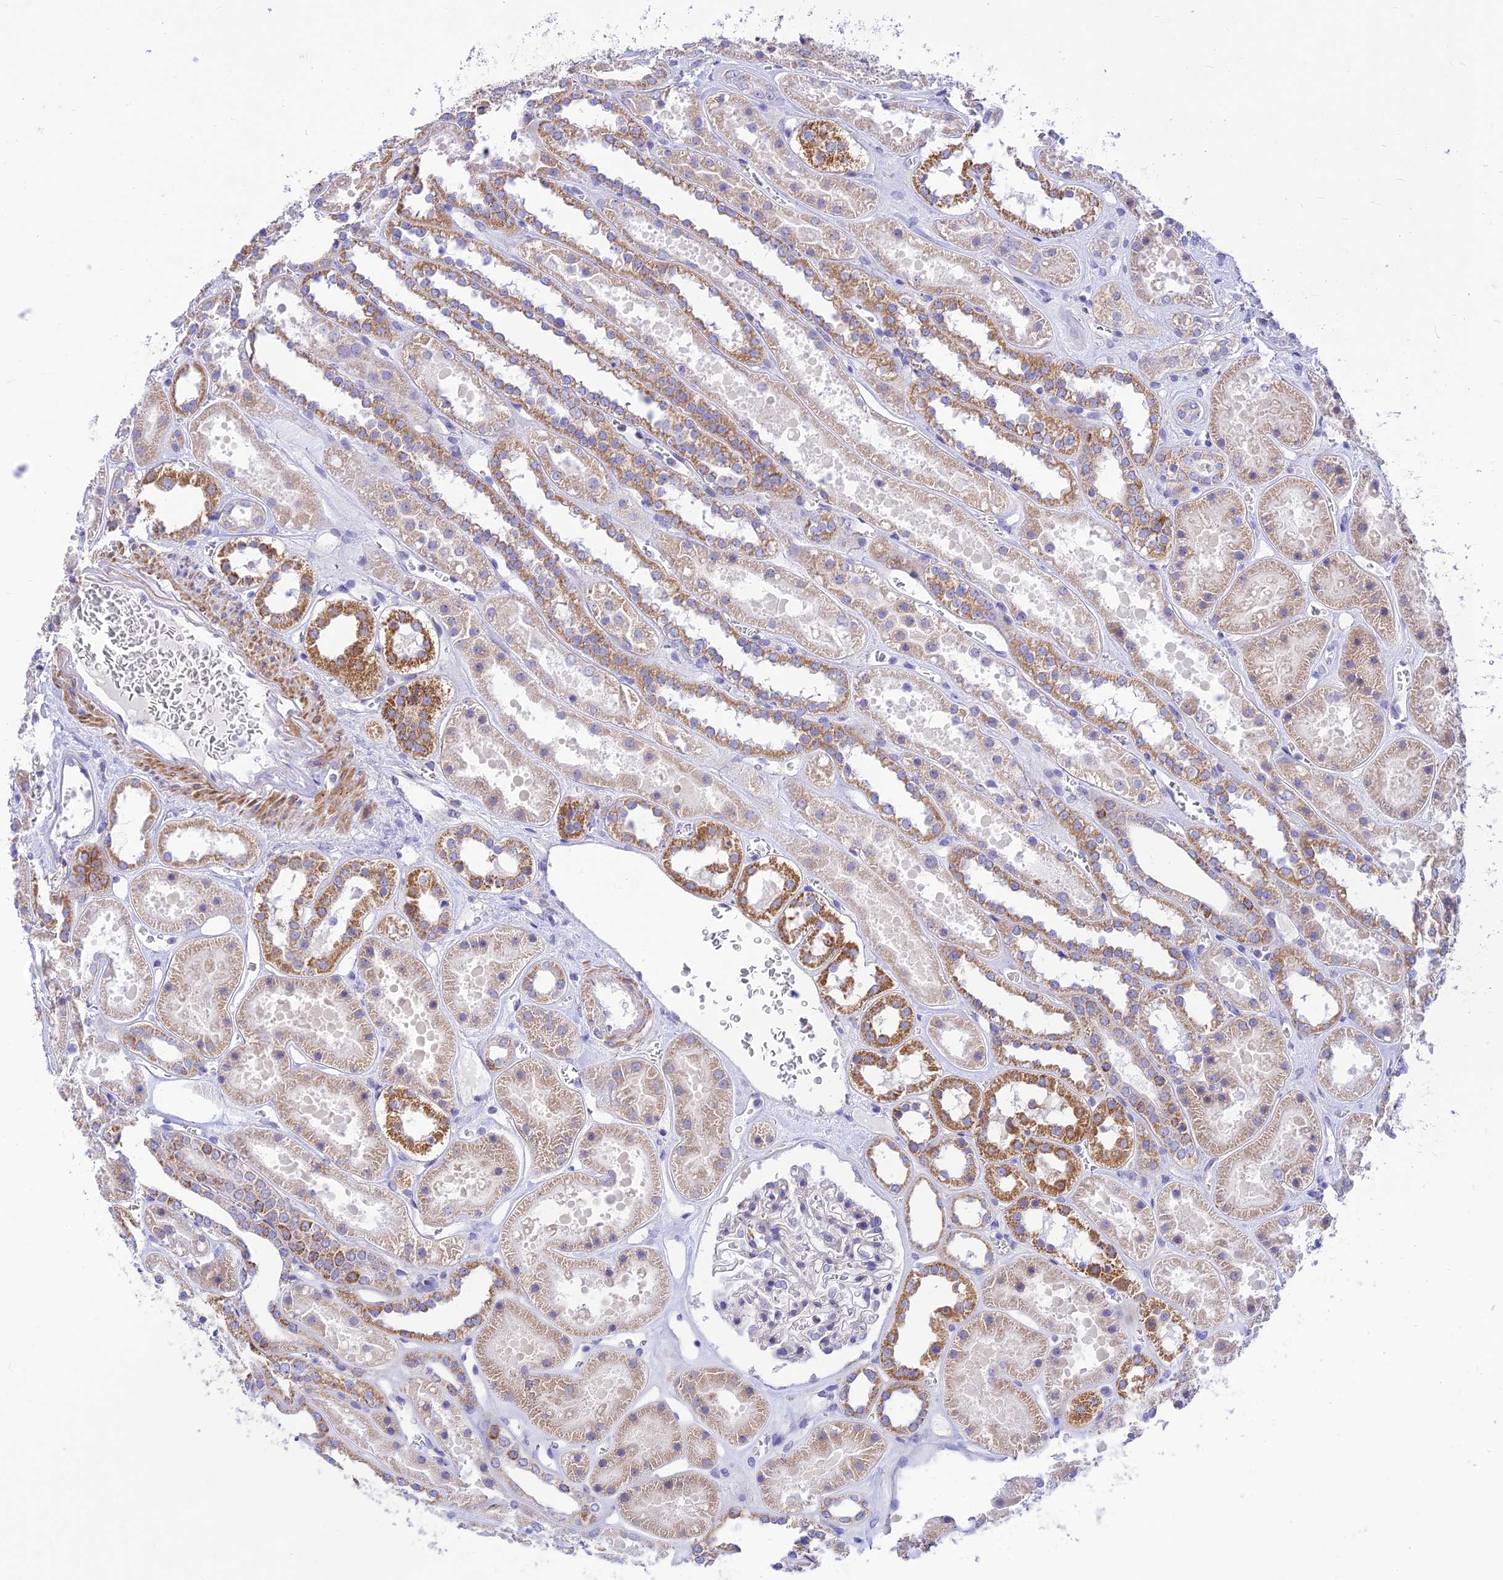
{"staining": {"intensity": "negative", "quantity": "none", "location": "none"}, "tissue": "kidney", "cell_type": "Cells in glomeruli", "image_type": "normal", "snomed": [{"axis": "morphology", "description": "Normal tissue, NOS"}, {"axis": "topography", "description": "Kidney"}], "caption": "Immunohistochemistry histopathology image of unremarkable kidney: kidney stained with DAB (3,3'-diaminobenzidine) exhibits no significant protein positivity in cells in glomeruli.", "gene": "FAM186B", "patient": {"sex": "female", "age": 41}}